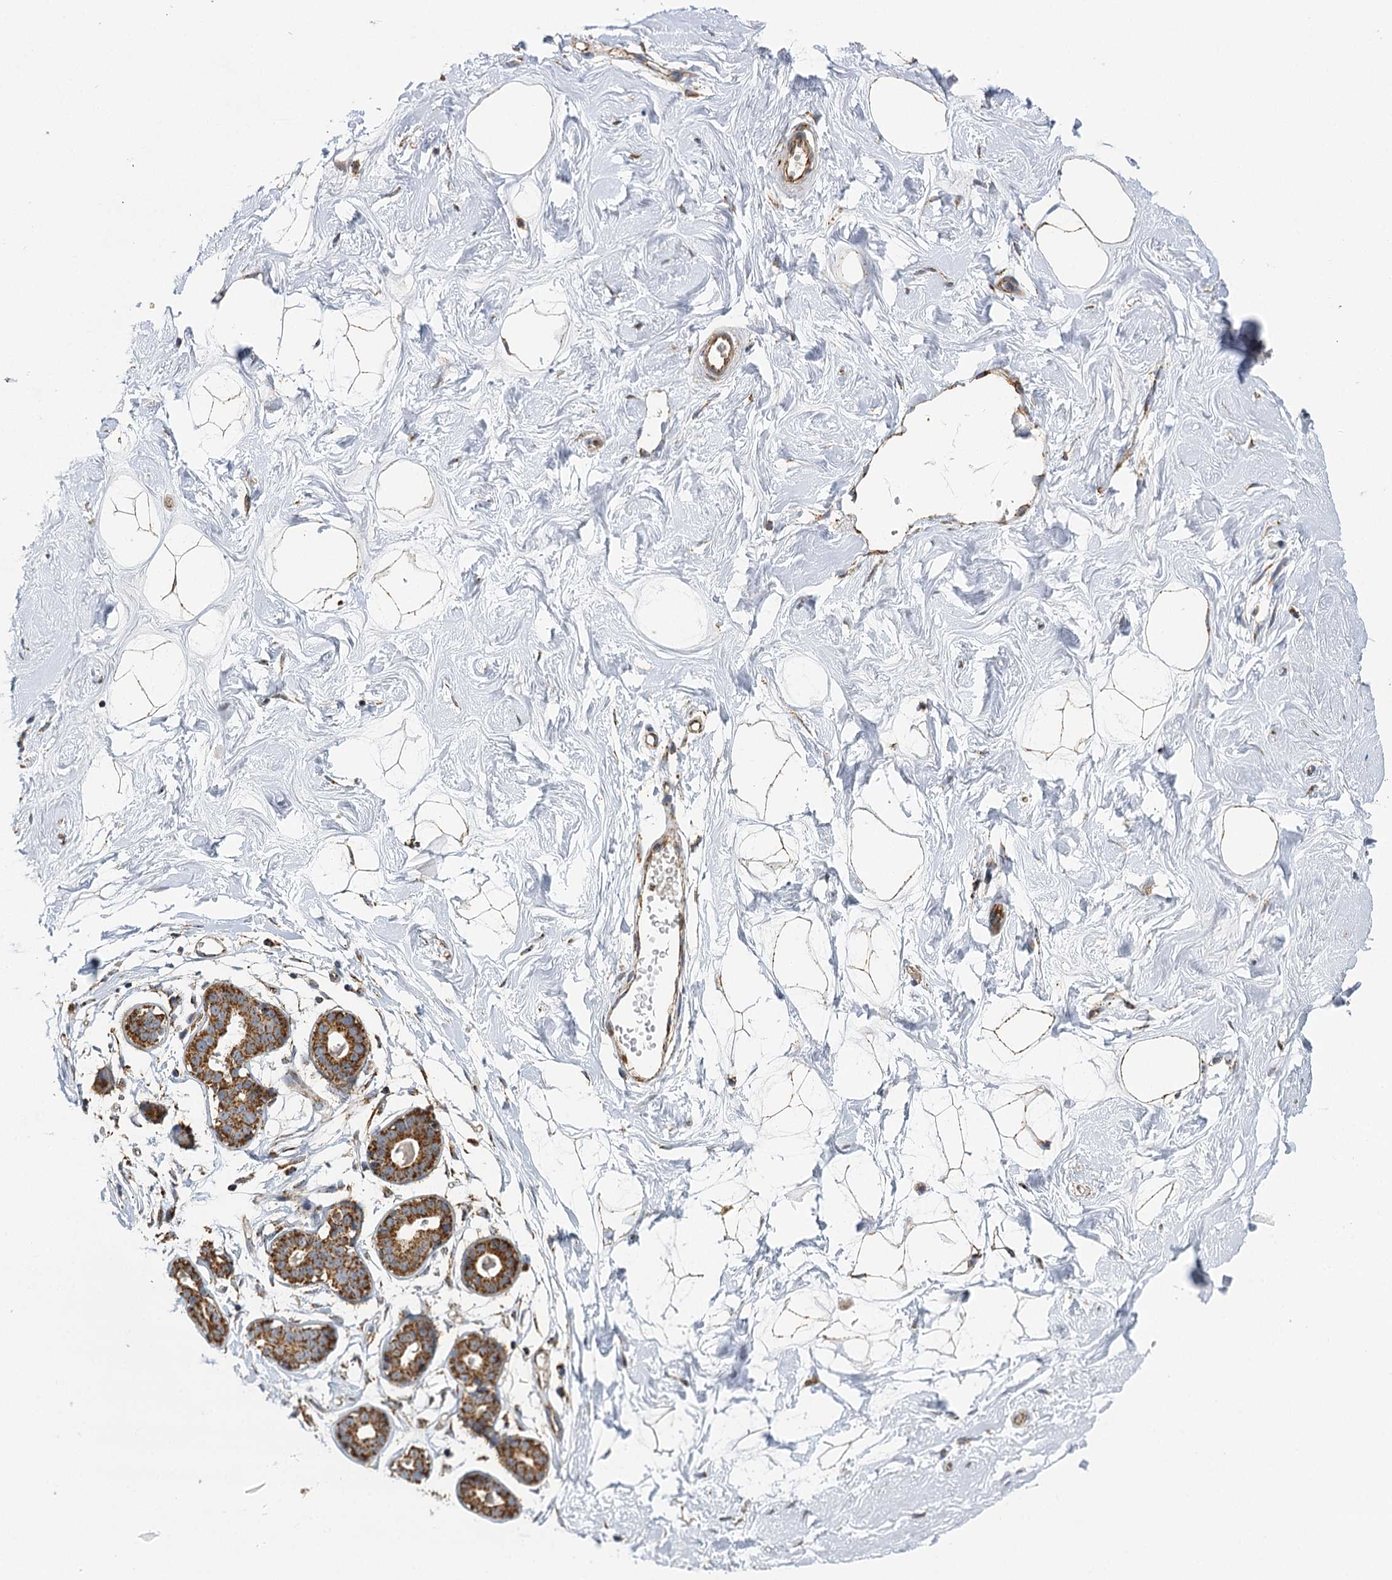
{"staining": {"intensity": "moderate", "quantity": ">75%", "location": "cytoplasmic/membranous"}, "tissue": "breast", "cell_type": "Adipocytes", "image_type": "normal", "snomed": [{"axis": "morphology", "description": "Normal tissue, NOS"}, {"axis": "morphology", "description": "Adenoma, NOS"}, {"axis": "topography", "description": "Breast"}], "caption": "Protein positivity by immunohistochemistry (IHC) exhibits moderate cytoplasmic/membranous positivity in approximately >75% of adipocytes in unremarkable breast. (Stains: DAB (3,3'-diaminobenzidine) in brown, nuclei in blue, Microscopy: brightfield microscopy at high magnification).", "gene": "IL11RA", "patient": {"sex": "female", "age": 23}}